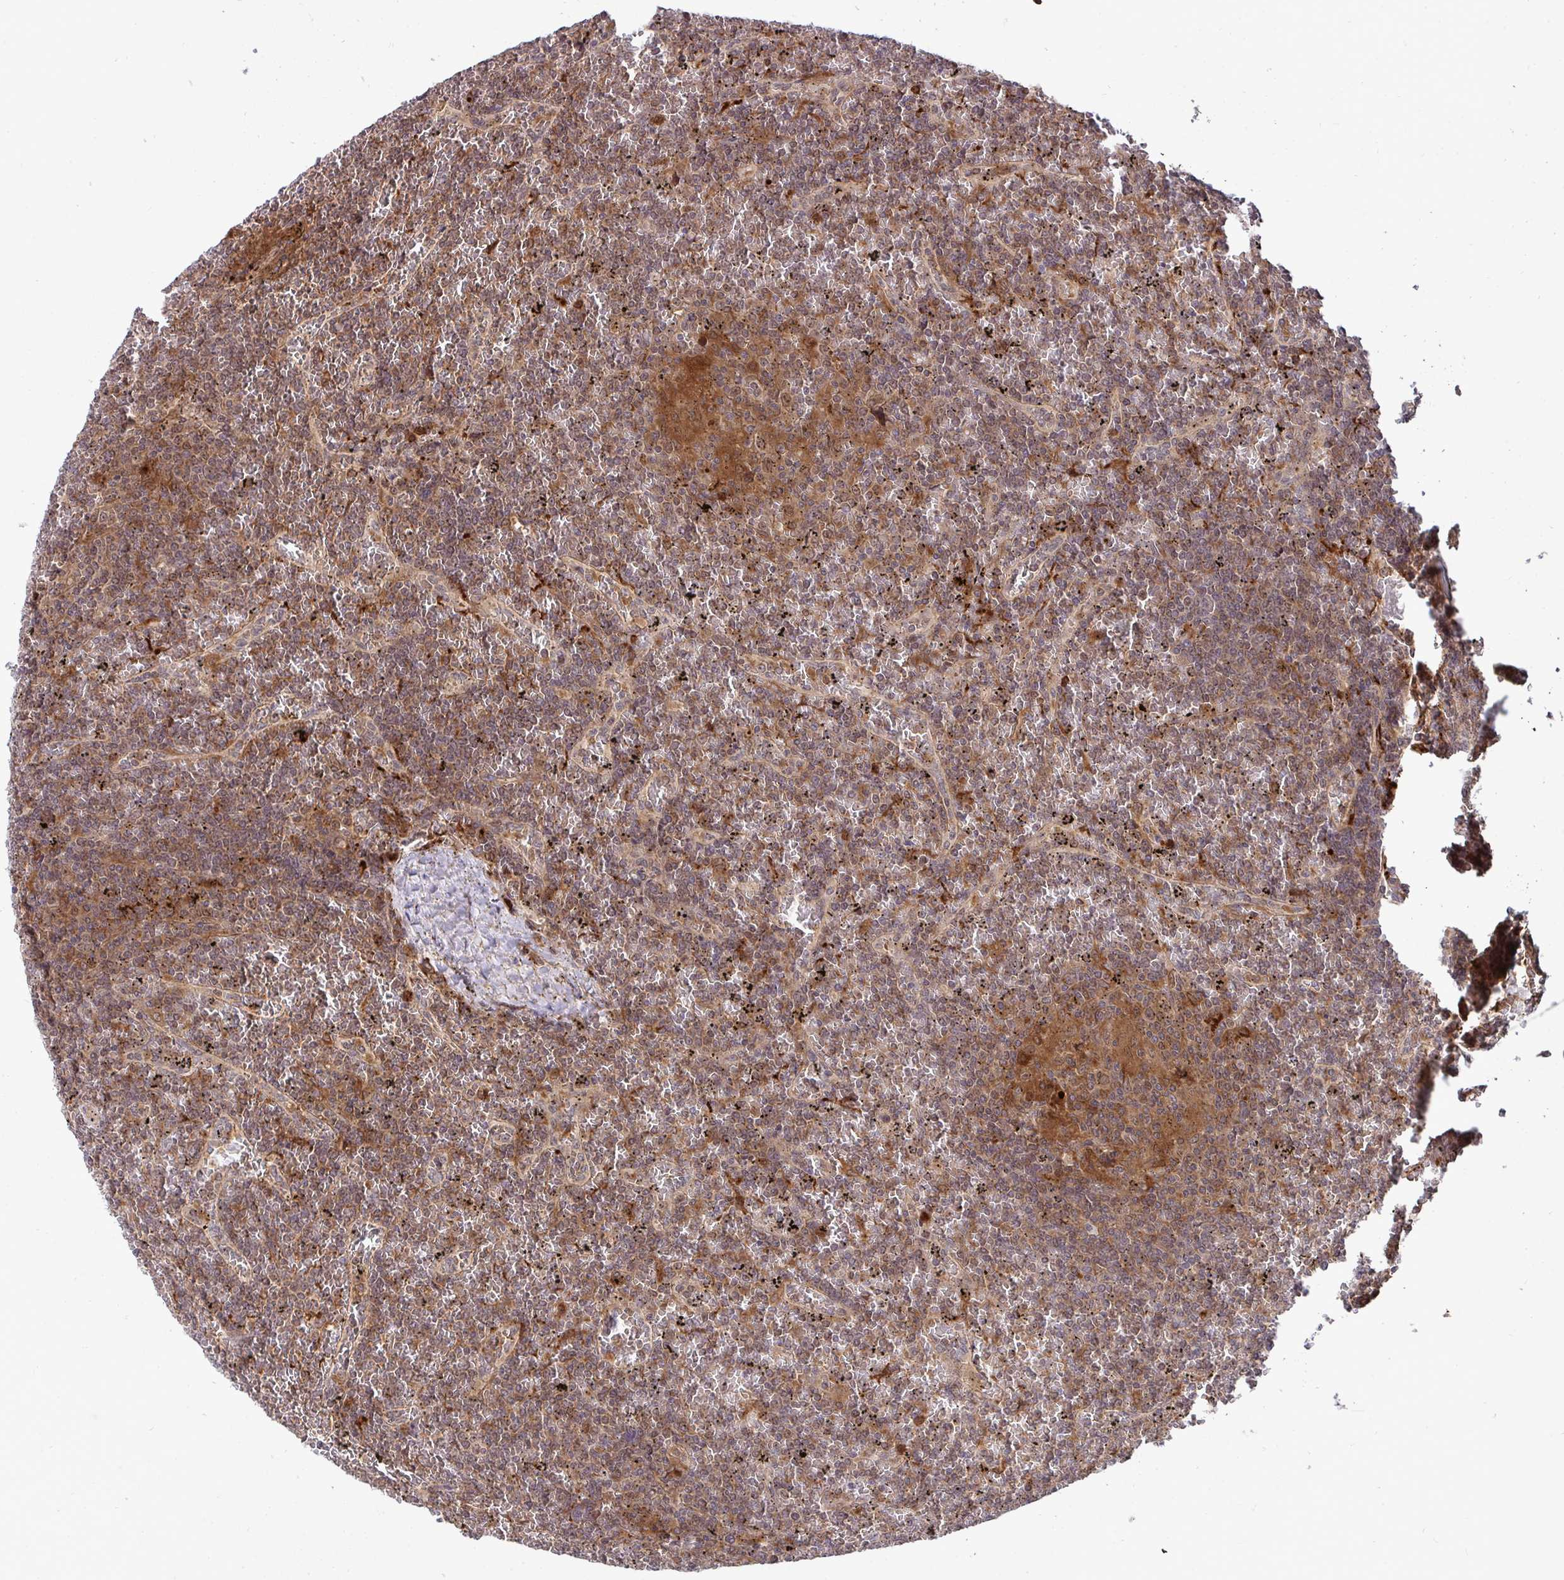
{"staining": {"intensity": "moderate", "quantity": ">75%", "location": "cytoplasmic/membranous"}, "tissue": "lymphoma", "cell_type": "Tumor cells", "image_type": "cancer", "snomed": [{"axis": "morphology", "description": "Malignant lymphoma, non-Hodgkin's type, Low grade"}, {"axis": "topography", "description": "Spleen"}], "caption": "A photomicrograph of lymphoma stained for a protein demonstrates moderate cytoplasmic/membranous brown staining in tumor cells. (DAB (3,3'-diaminobenzidine) IHC, brown staining for protein, blue staining for nuclei).", "gene": "TRIM44", "patient": {"sex": "female", "age": 19}}